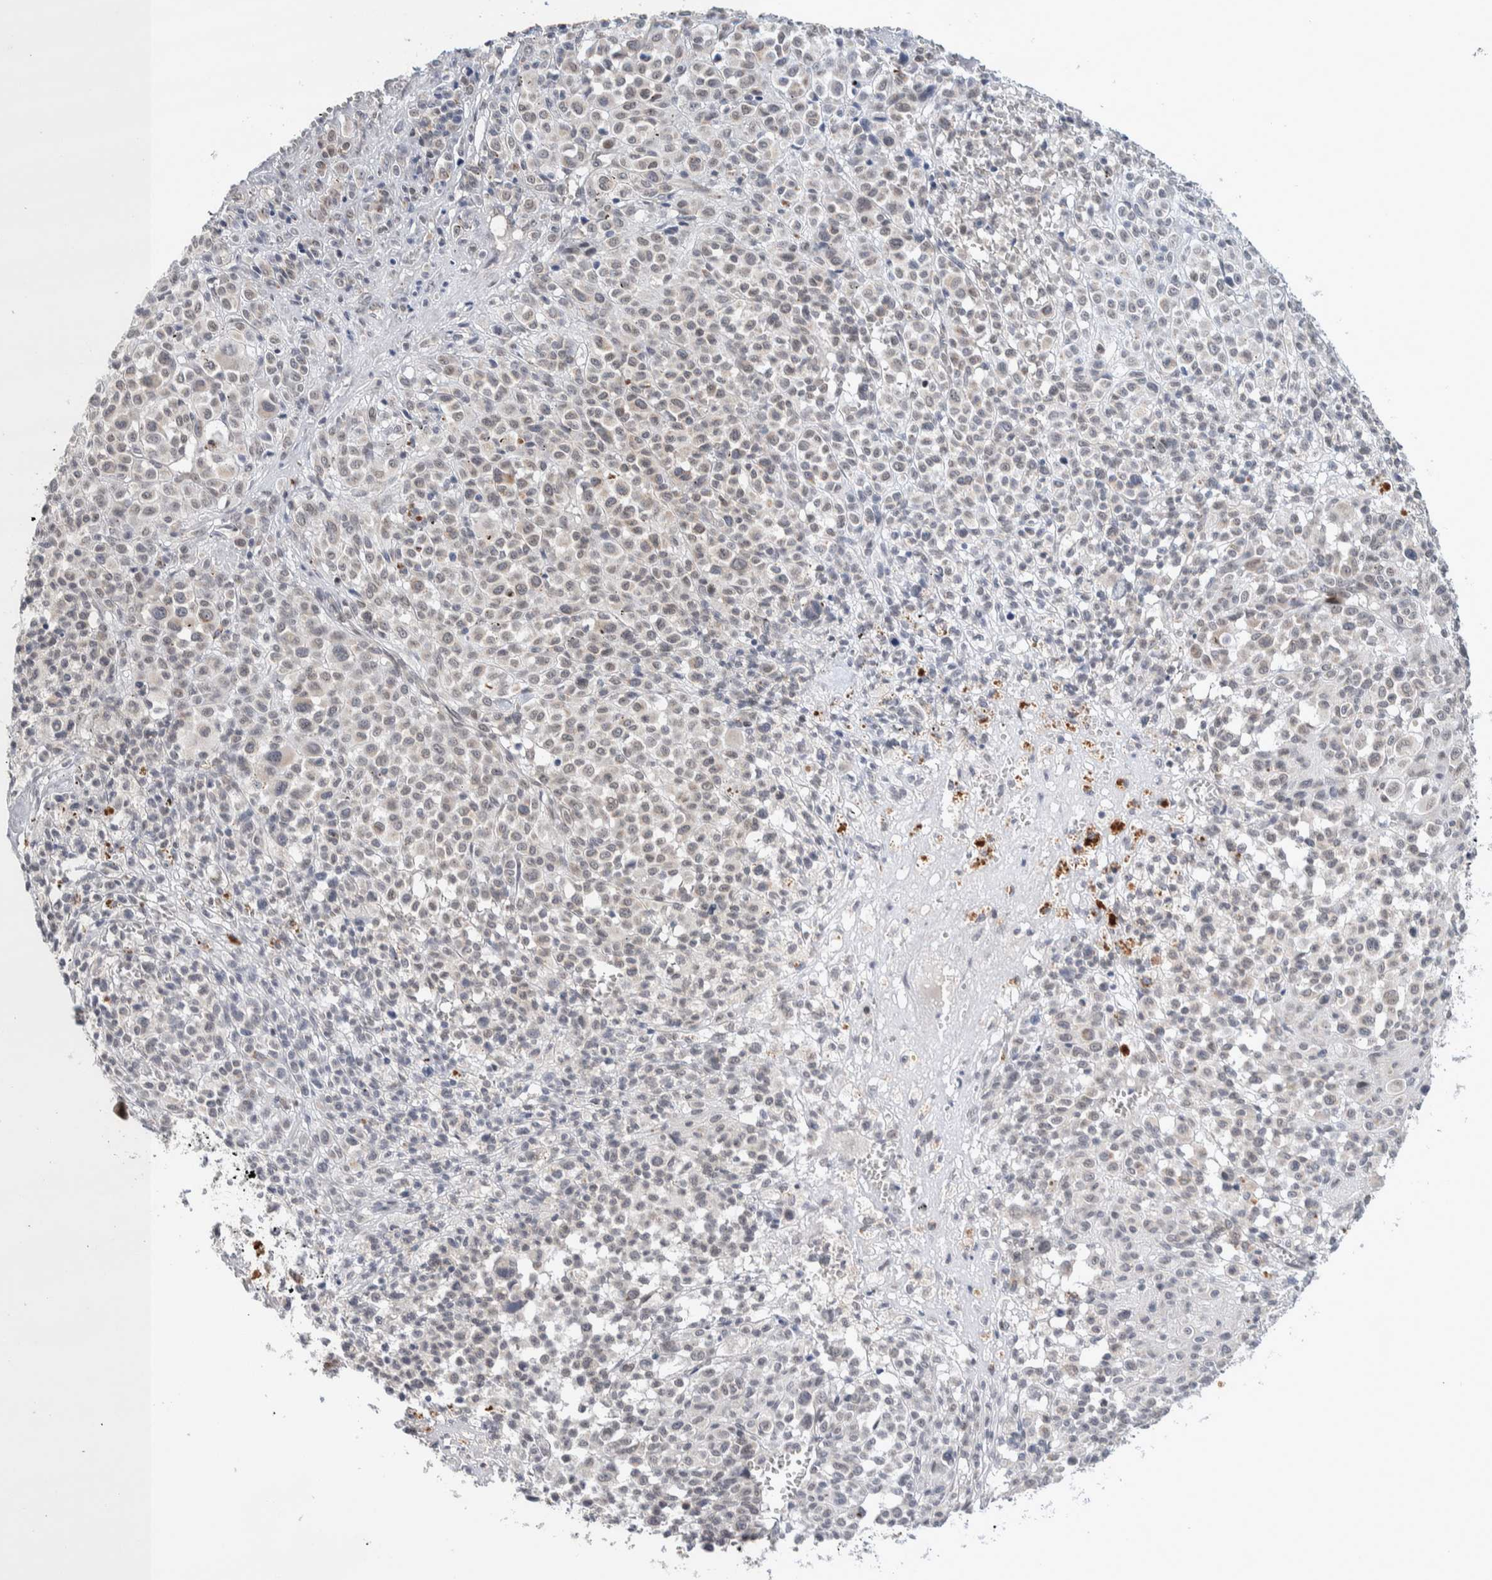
{"staining": {"intensity": "negative", "quantity": "none", "location": "none"}, "tissue": "melanoma", "cell_type": "Tumor cells", "image_type": "cancer", "snomed": [{"axis": "morphology", "description": "Malignant melanoma, Metastatic site"}, {"axis": "topography", "description": "Skin"}], "caption": "IHC of human malignant melanoma (metastatic site) reveals no positivity in tumor cells.", "gene": "CRAT", "patient": {"sex": "female", "age": 74}}